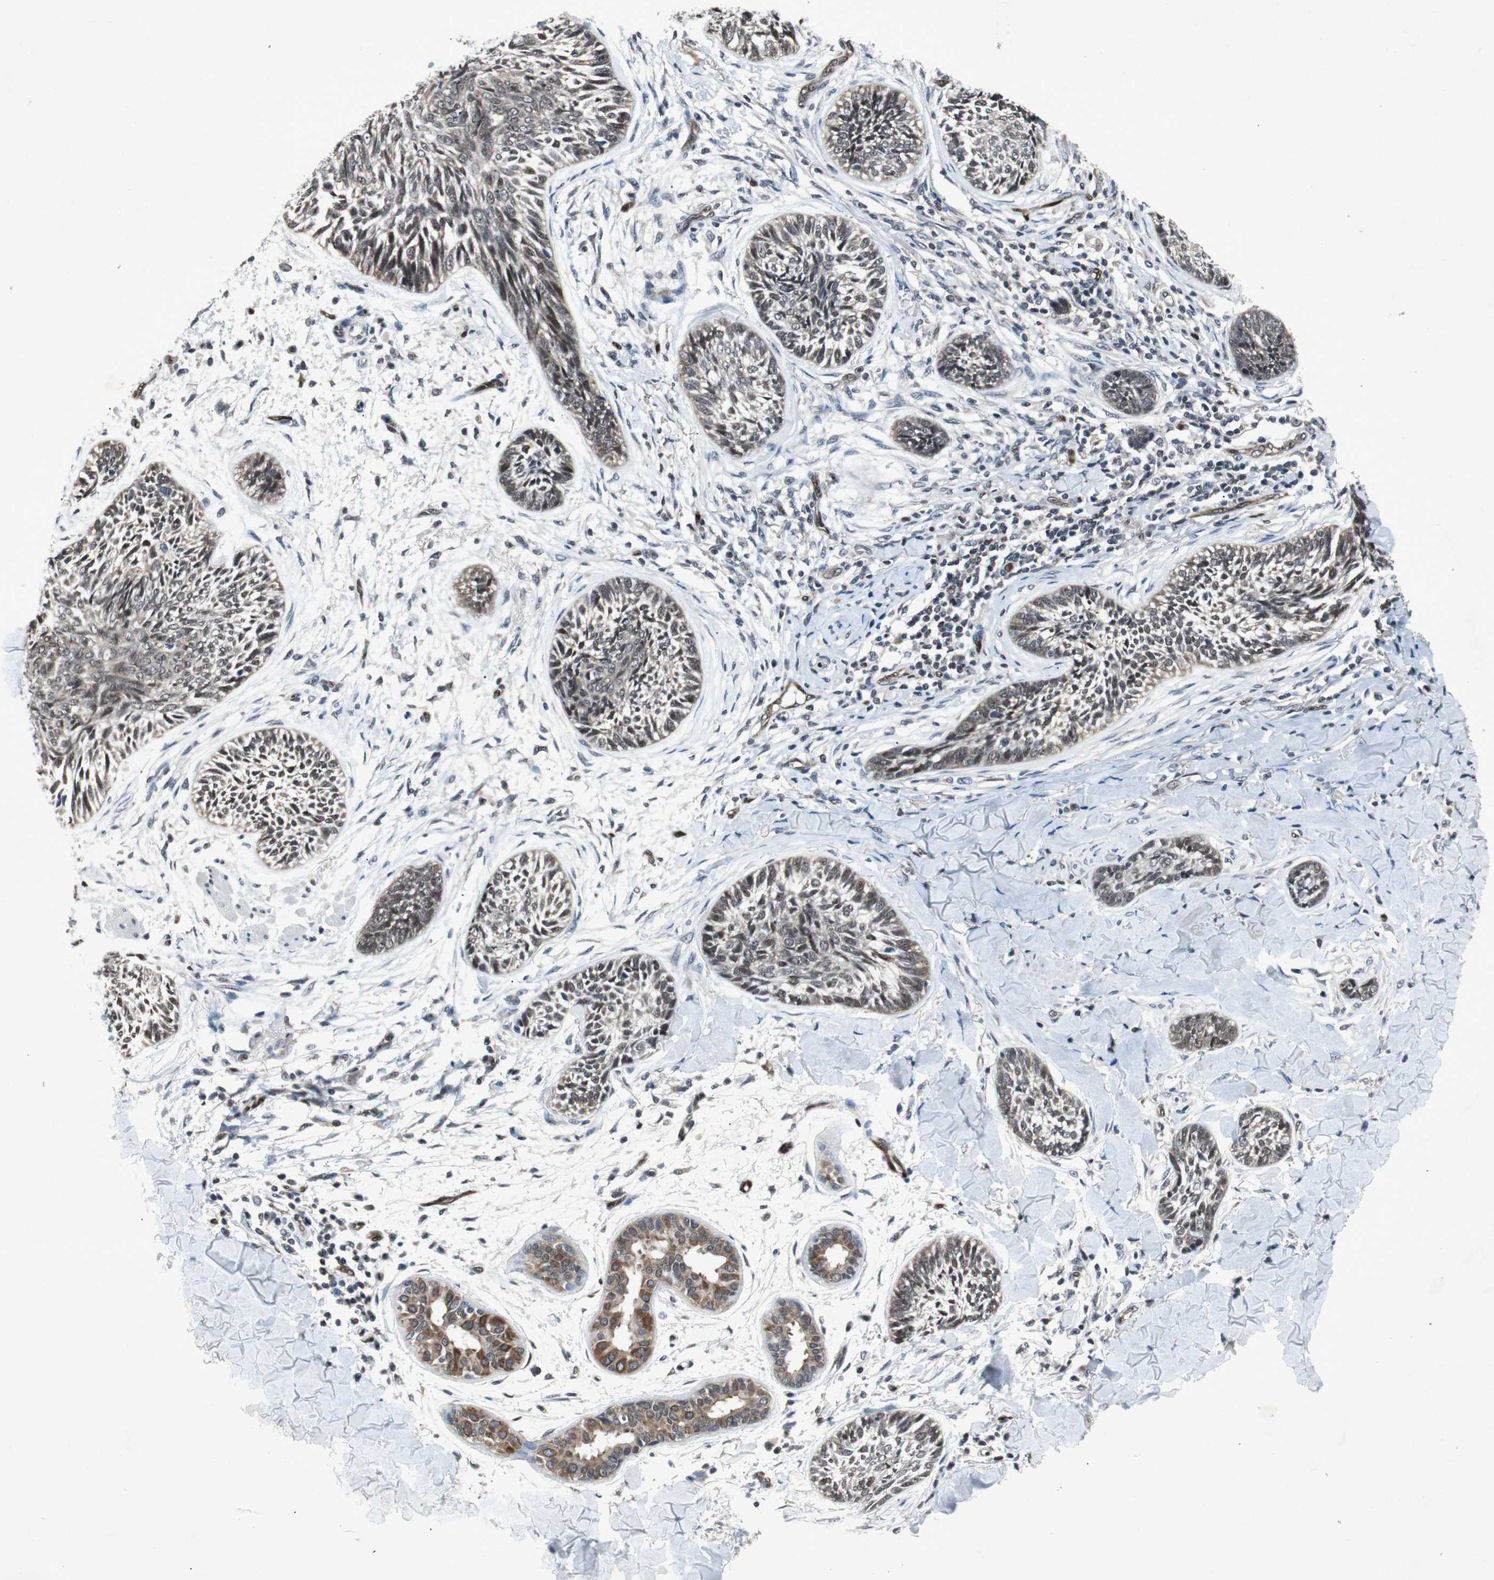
{"staining": {"intensity": "negative", "quantity": "none", "location": "none"}, "tissue": "skin cancer", "cell_type": "Tumor cells", "image_type": "cancer", "snomed": [{"axis": "morphology", "description": "Papilloma, NOS"}, {"axis": "morphology", "description": "Basal cell carcinoma"}, {"axis": "topography", "description": "Skin"}], "caption": "Tumor cells are negative for protein expression in human skin cancer (basal cell carcinoma).", "gene": "SMAD1", "patient": {"sex": "male", "age": 87}}